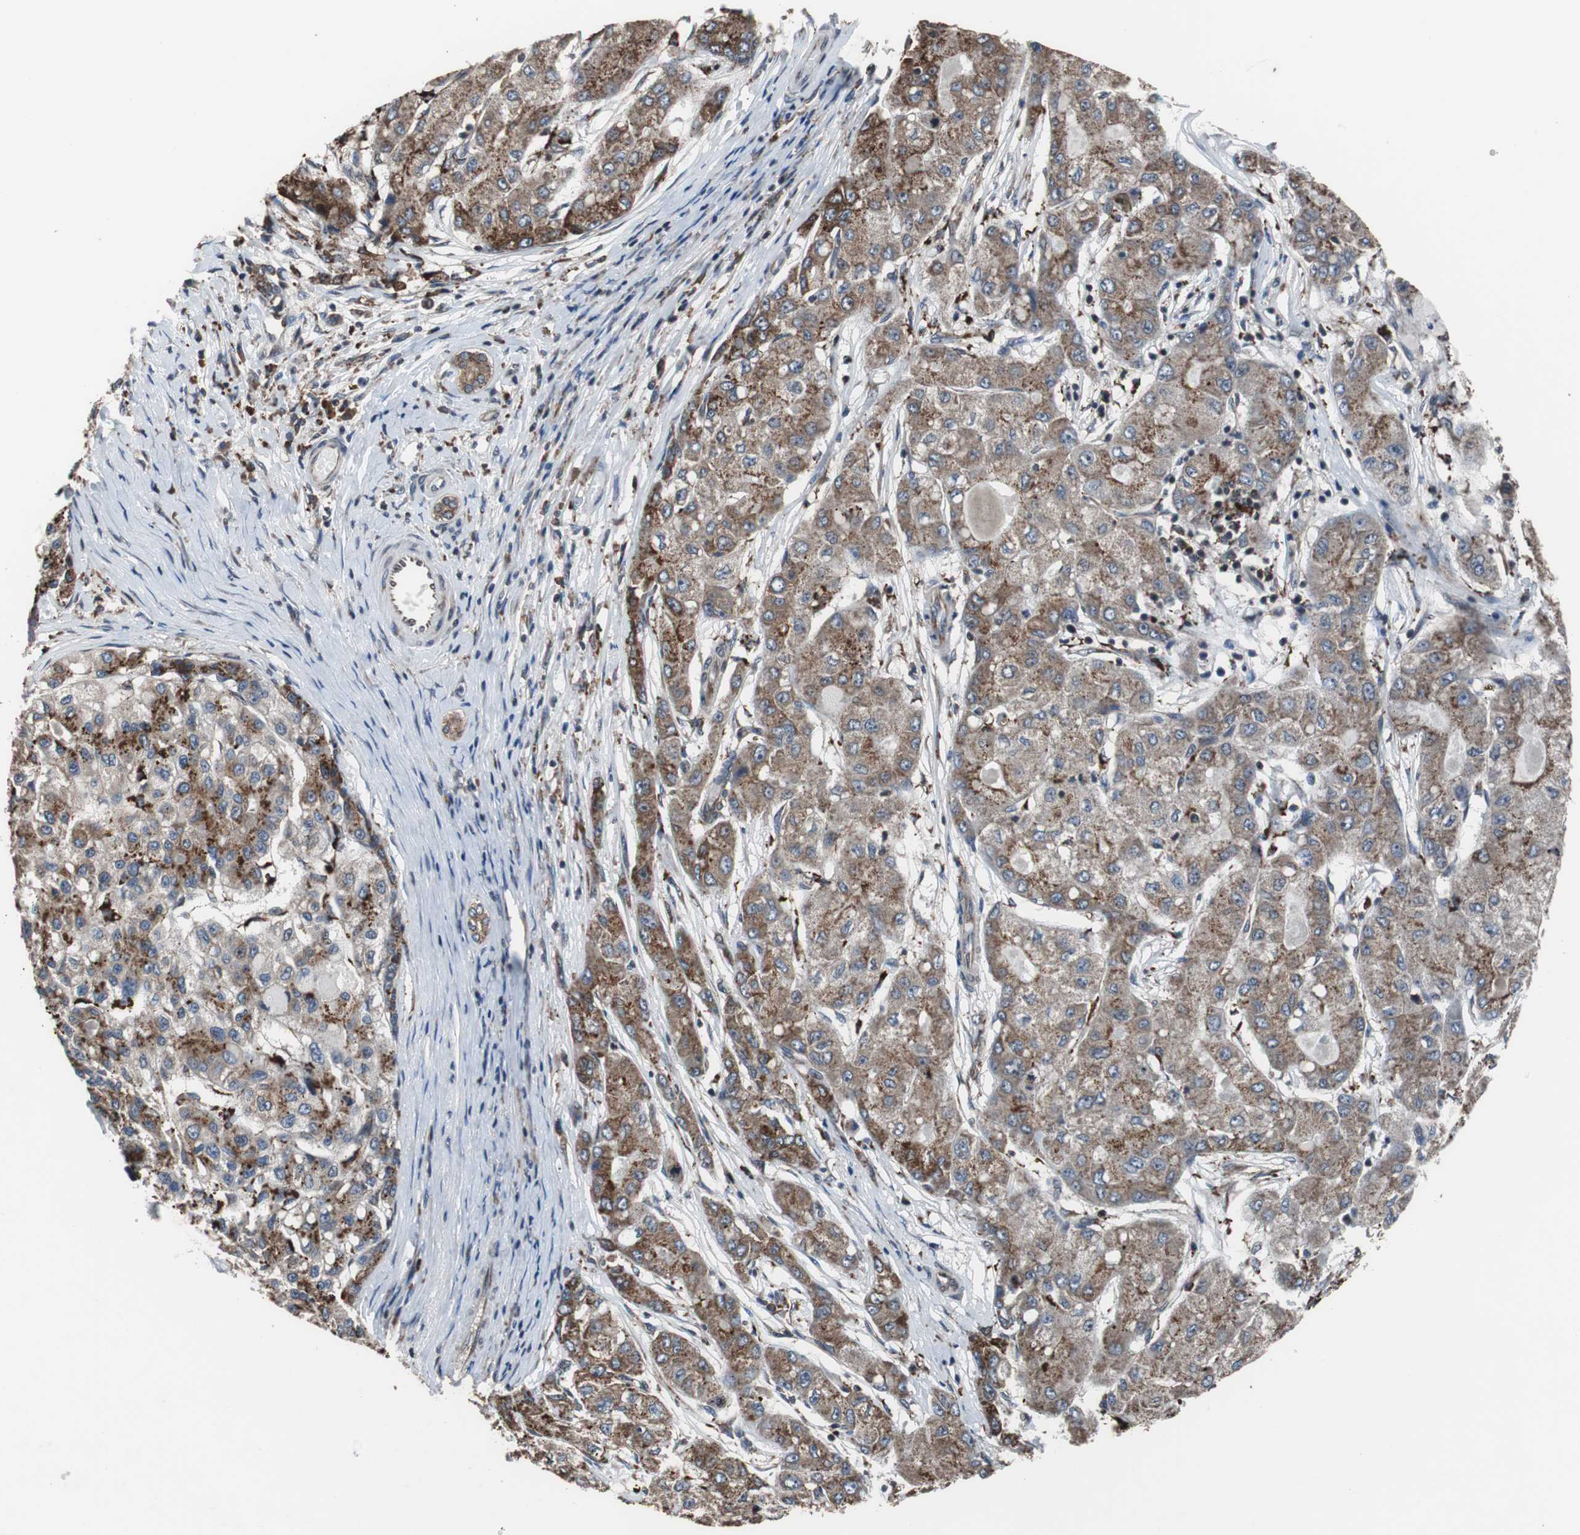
{"staining": {"intensity": "strong", "quantity": ">75%", "location": "cytoplasmic/membranous"}, "tissue": "liver cancer", "cell_type": "Tumor cells", "image_type": "cancer", "snomed": [{"axis": "morphology", "description": "Carcinoma, Hepatocellular, NOS"}, {"axis": "topography", "description": "Liver"}], "caption": "IHC (DAB (3,3'-diaminobenzidine)) staining of hepatocellular carcinoma (liver) displays strong cytoplasmic/membranous protein staining in about >75% of tumor cells.", "gene": "USP10", "patient": {"sex": "male", "age": 80}}